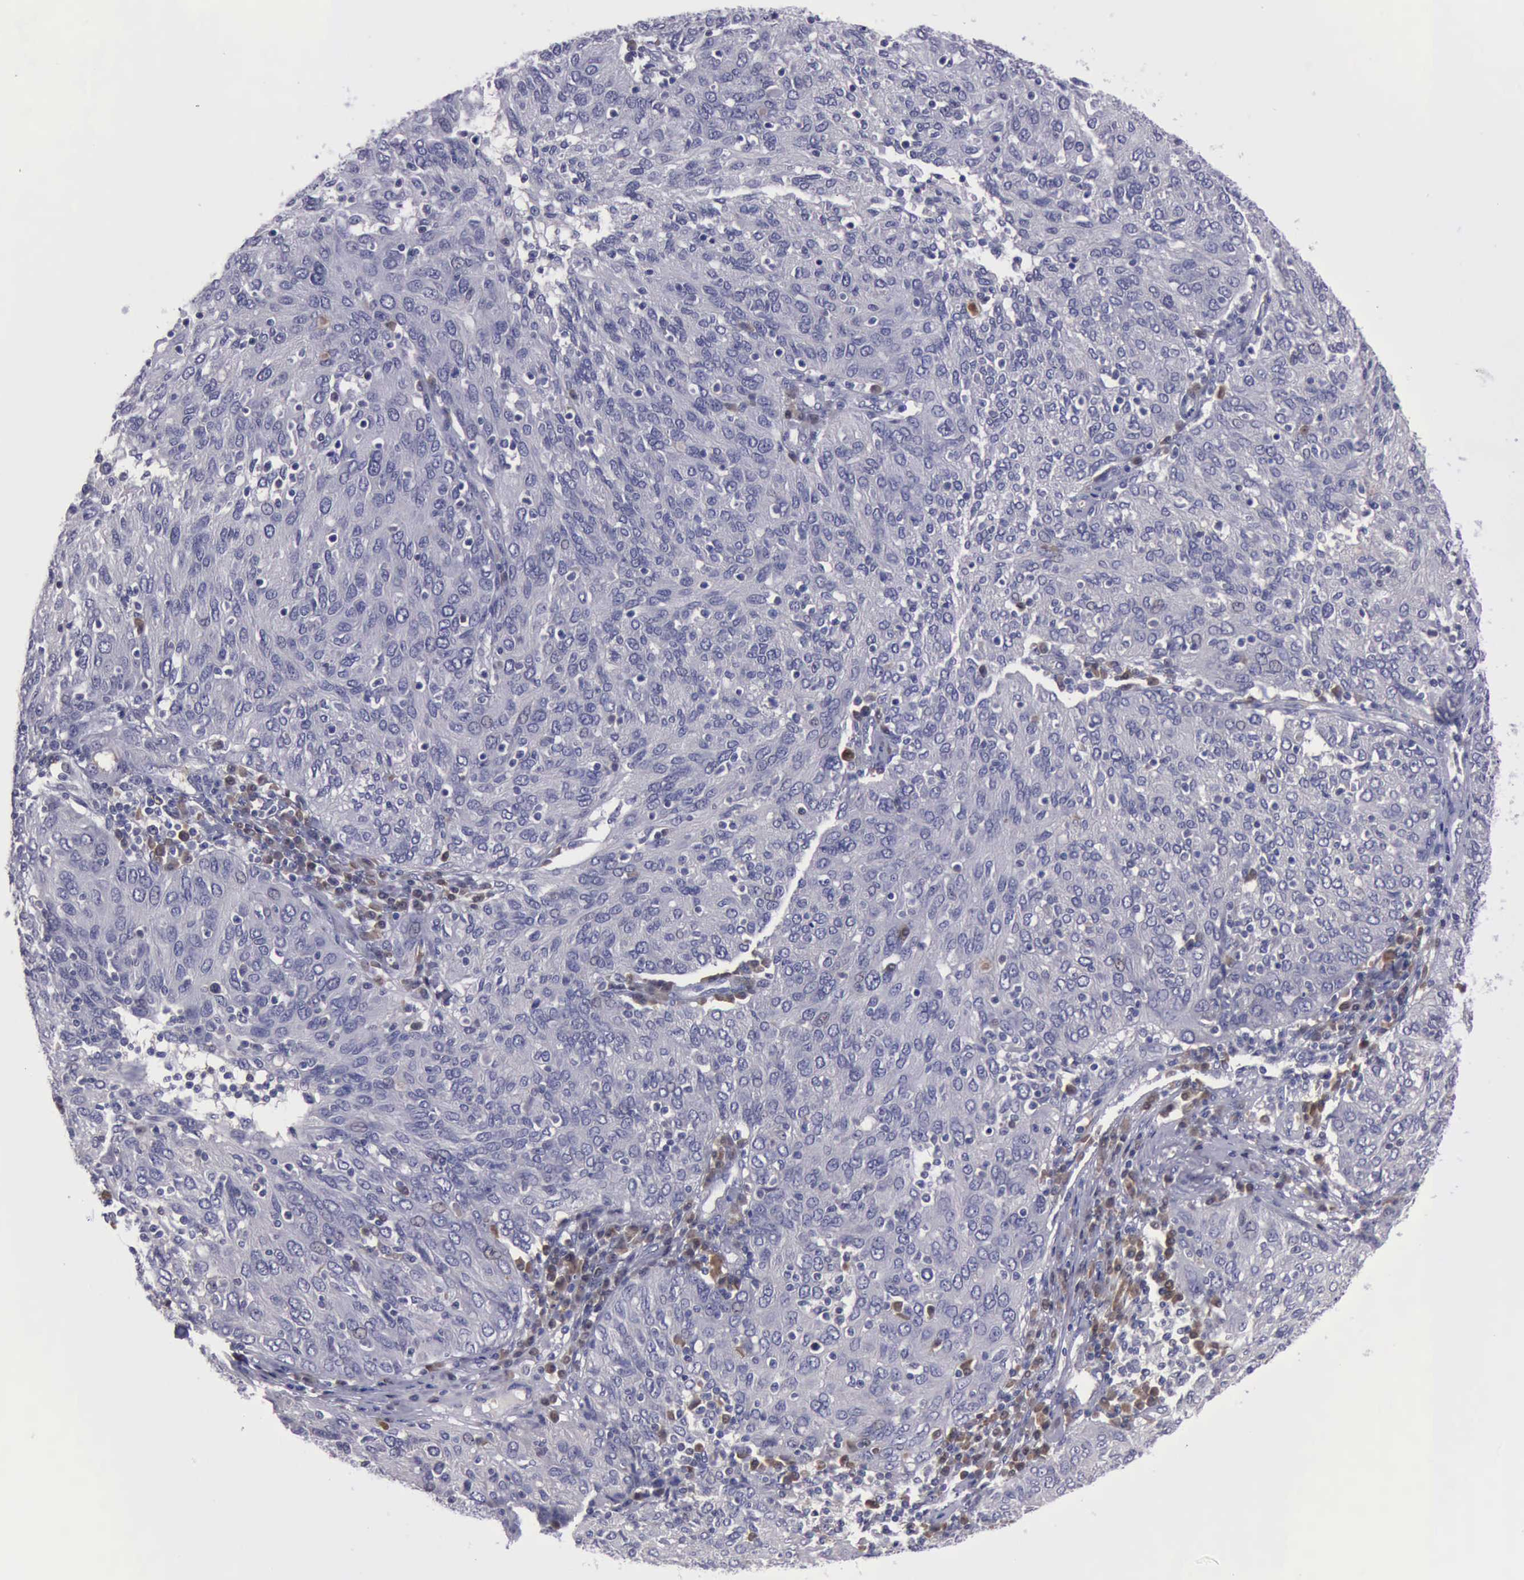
{"staining": {"intensity": "negative", "quantity": "none", "location": "none"}, "tissue": "ovarian cancer", "cell_type": "Tumor cells", "image_type": "cancer", "snomed": [{"axis": "morphology", "description": "Carcinoma, endometroid"}, {"axis": "topography", "description": "Ovary"}], "caption": "The immunohistochemistry photomicrograph has no significant positivity in tumor cells of endometroid carcinoma (ovarian) tissue. The staining is performed using DAB brown chromogen with nuclei counter-stained in using hematoxylin.", "gene": "CEP128", "patient": {"sex": "female", "age": 50}}